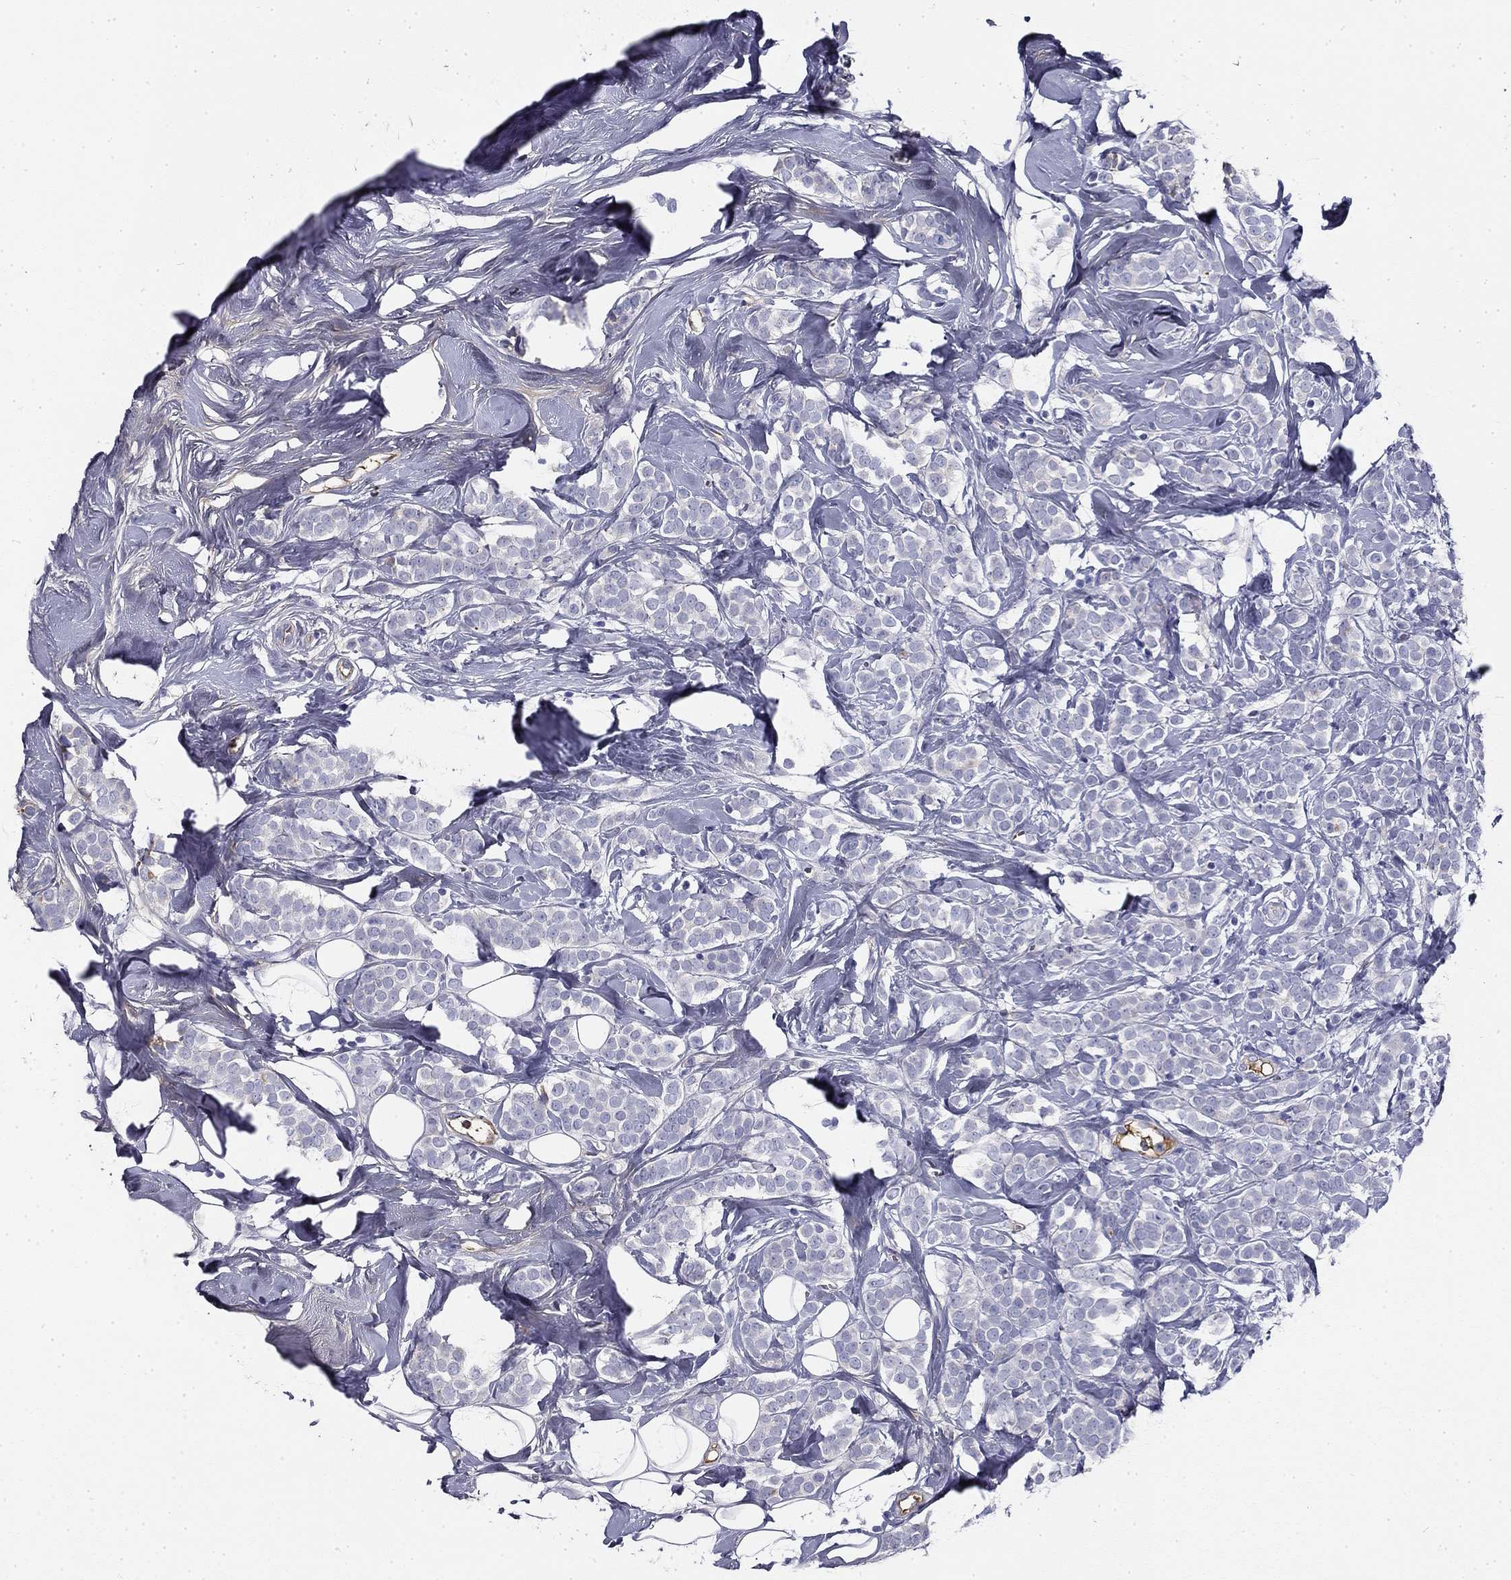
{"staining": {"intensity": "negative", "quantity": "none", "location": "none"}, "tissue": "breast cancer", "cell_type": "Tumor cells", "image_type": "cancer", "snomed": [{"axis": "morphology", "description": "Lobular carcinoma"}, {"axis": "topography", "description": "Breast"}], "caption": "High power microscopy micrograph of an IHC micrograph of breast lobular carcinoma, revealing no significant expression in tumor cells. (DAB (3,3'-diaminobenzidine) immunohistochemistry, high magnification).", "gene": "CPLX4", "patient": {"sex": "female", "age": 49}}